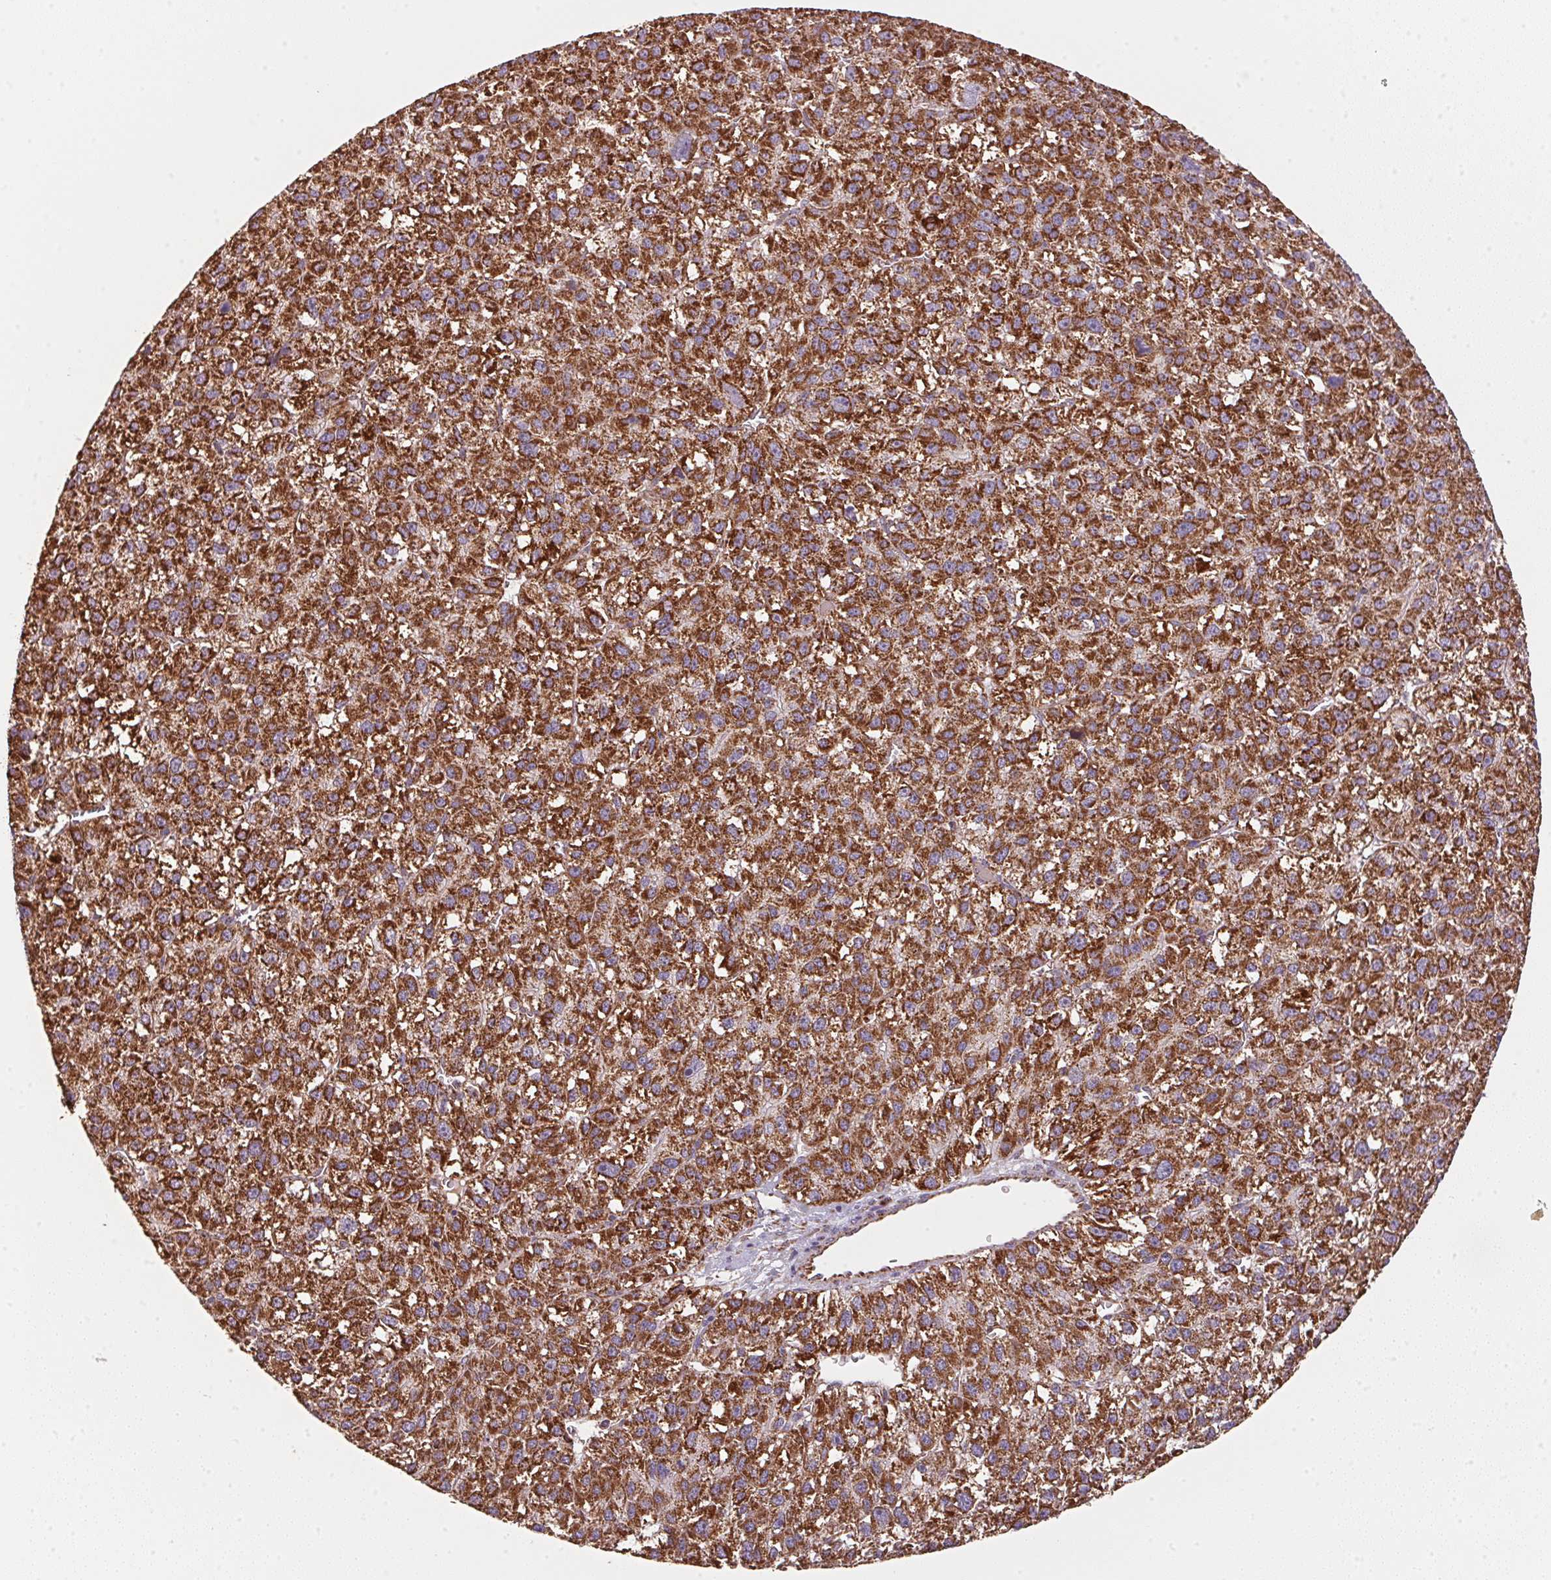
{"staining": {"intensity": "strong", "quantity": ">75%", "location": "cytoplasmic/membranous"}, "tissue": "liver cancer", "cell_type": "Tumor cells", "image_type": "cancer", "snomed": [{"axis": "morphology", "description": "Carcinoma, Hepatocellular, NOS"}, {"axis": "topography", "description": "Liver"}], "caption": "The histopathology image exhibits a brown stain indicating the presence of a protein in the cytoplasmic/membranous of tumor cells in liver cancer.", "gene": "NDUFS2", "patient": {"sex": "female", "age": 70}}